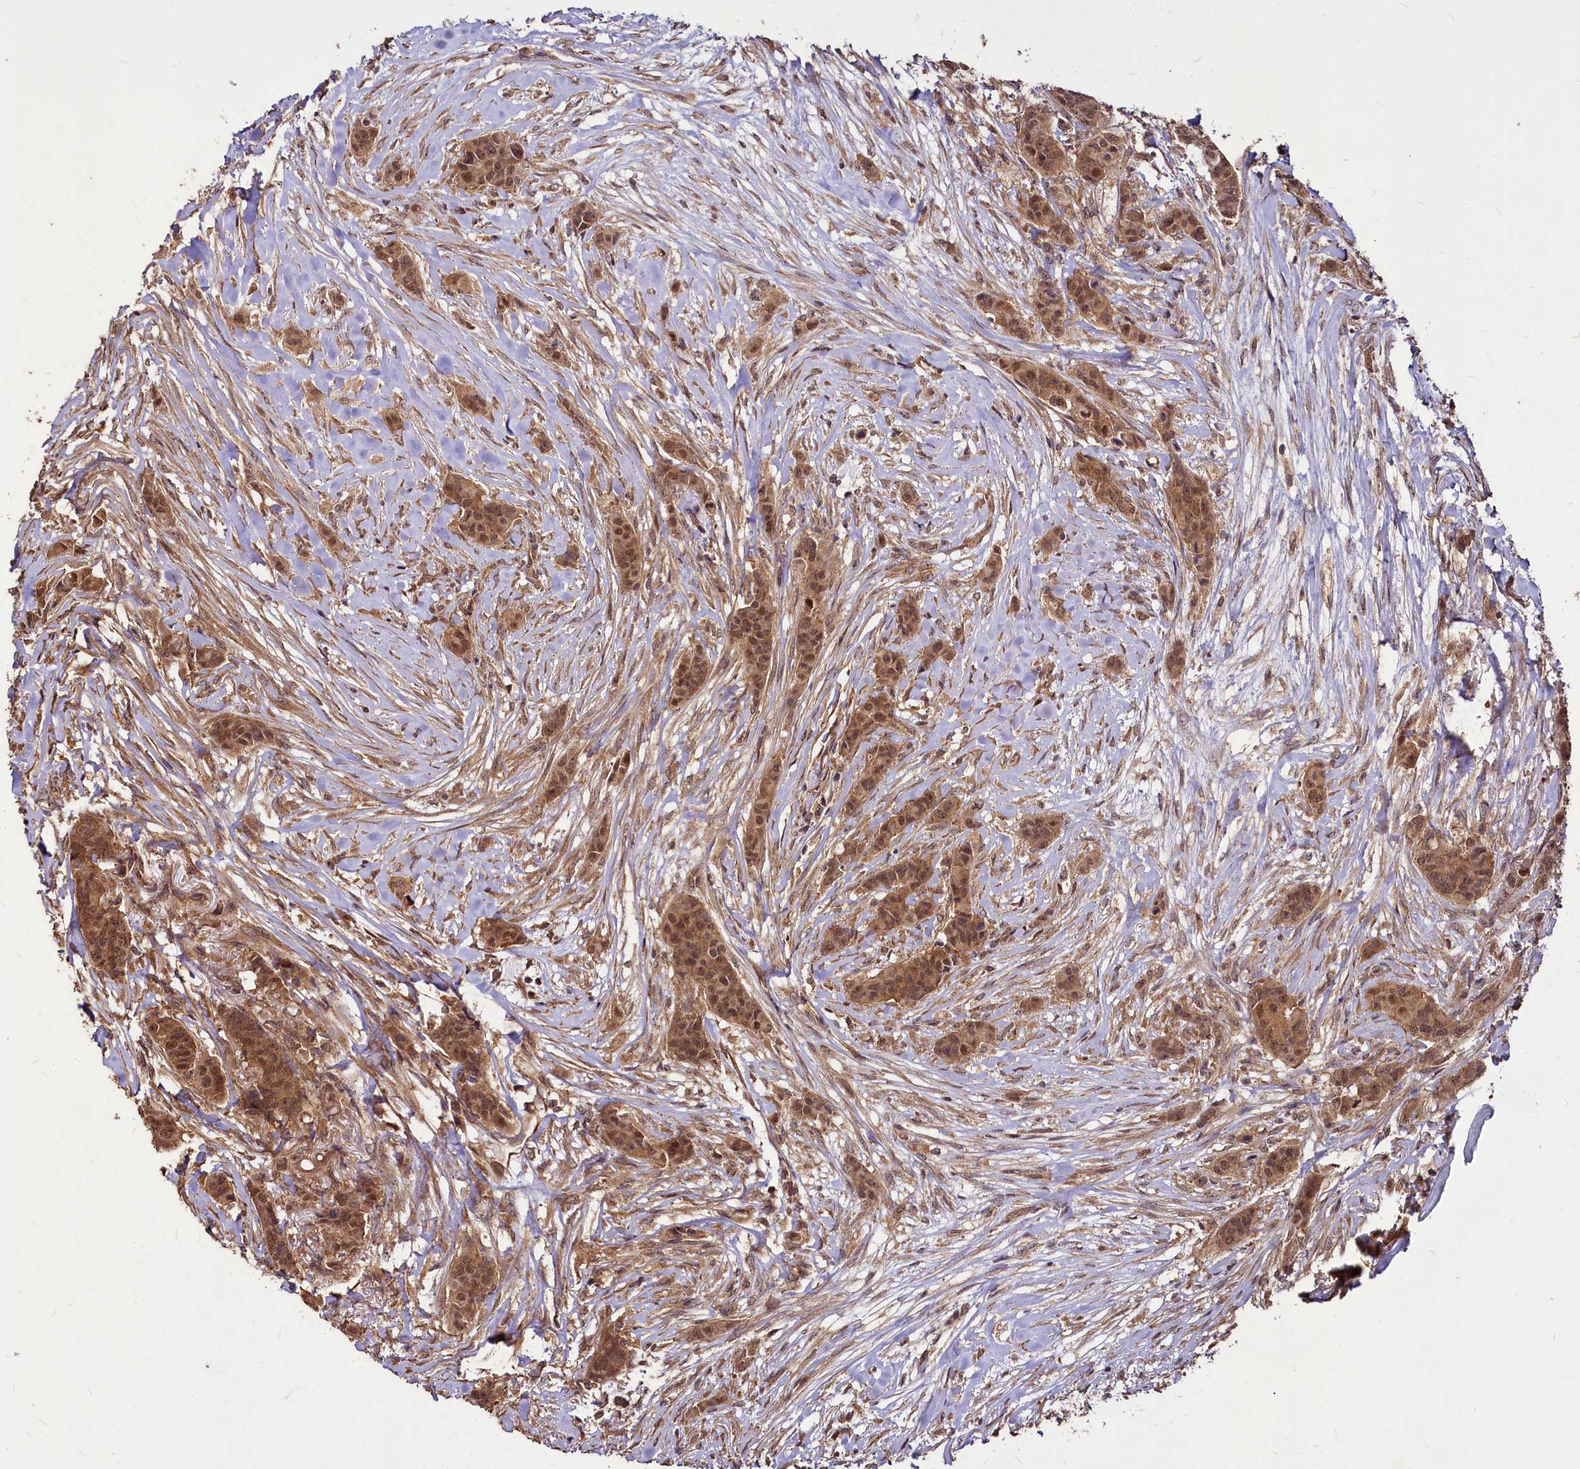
{"staining": {"intensity": "moderate", "quantity": ">75%", "location": "cytoplasmic/membranous,nuclear"}, "tissue": "breast cancer", "cell_type": "Tumor cells", "image_type": "cancer", "snomed": [{"axis": "morphology", "description": "Duct carcinoma"}, {"axis": "topography", "description": "Breast"}], "caption": "Tumor cells show moderate cytoplasmic/membranous and nuclear positivity in about >75% of cells in breast cancer.", "gene": "VPS51", "patient": {"sex": "female", "age": 40}}